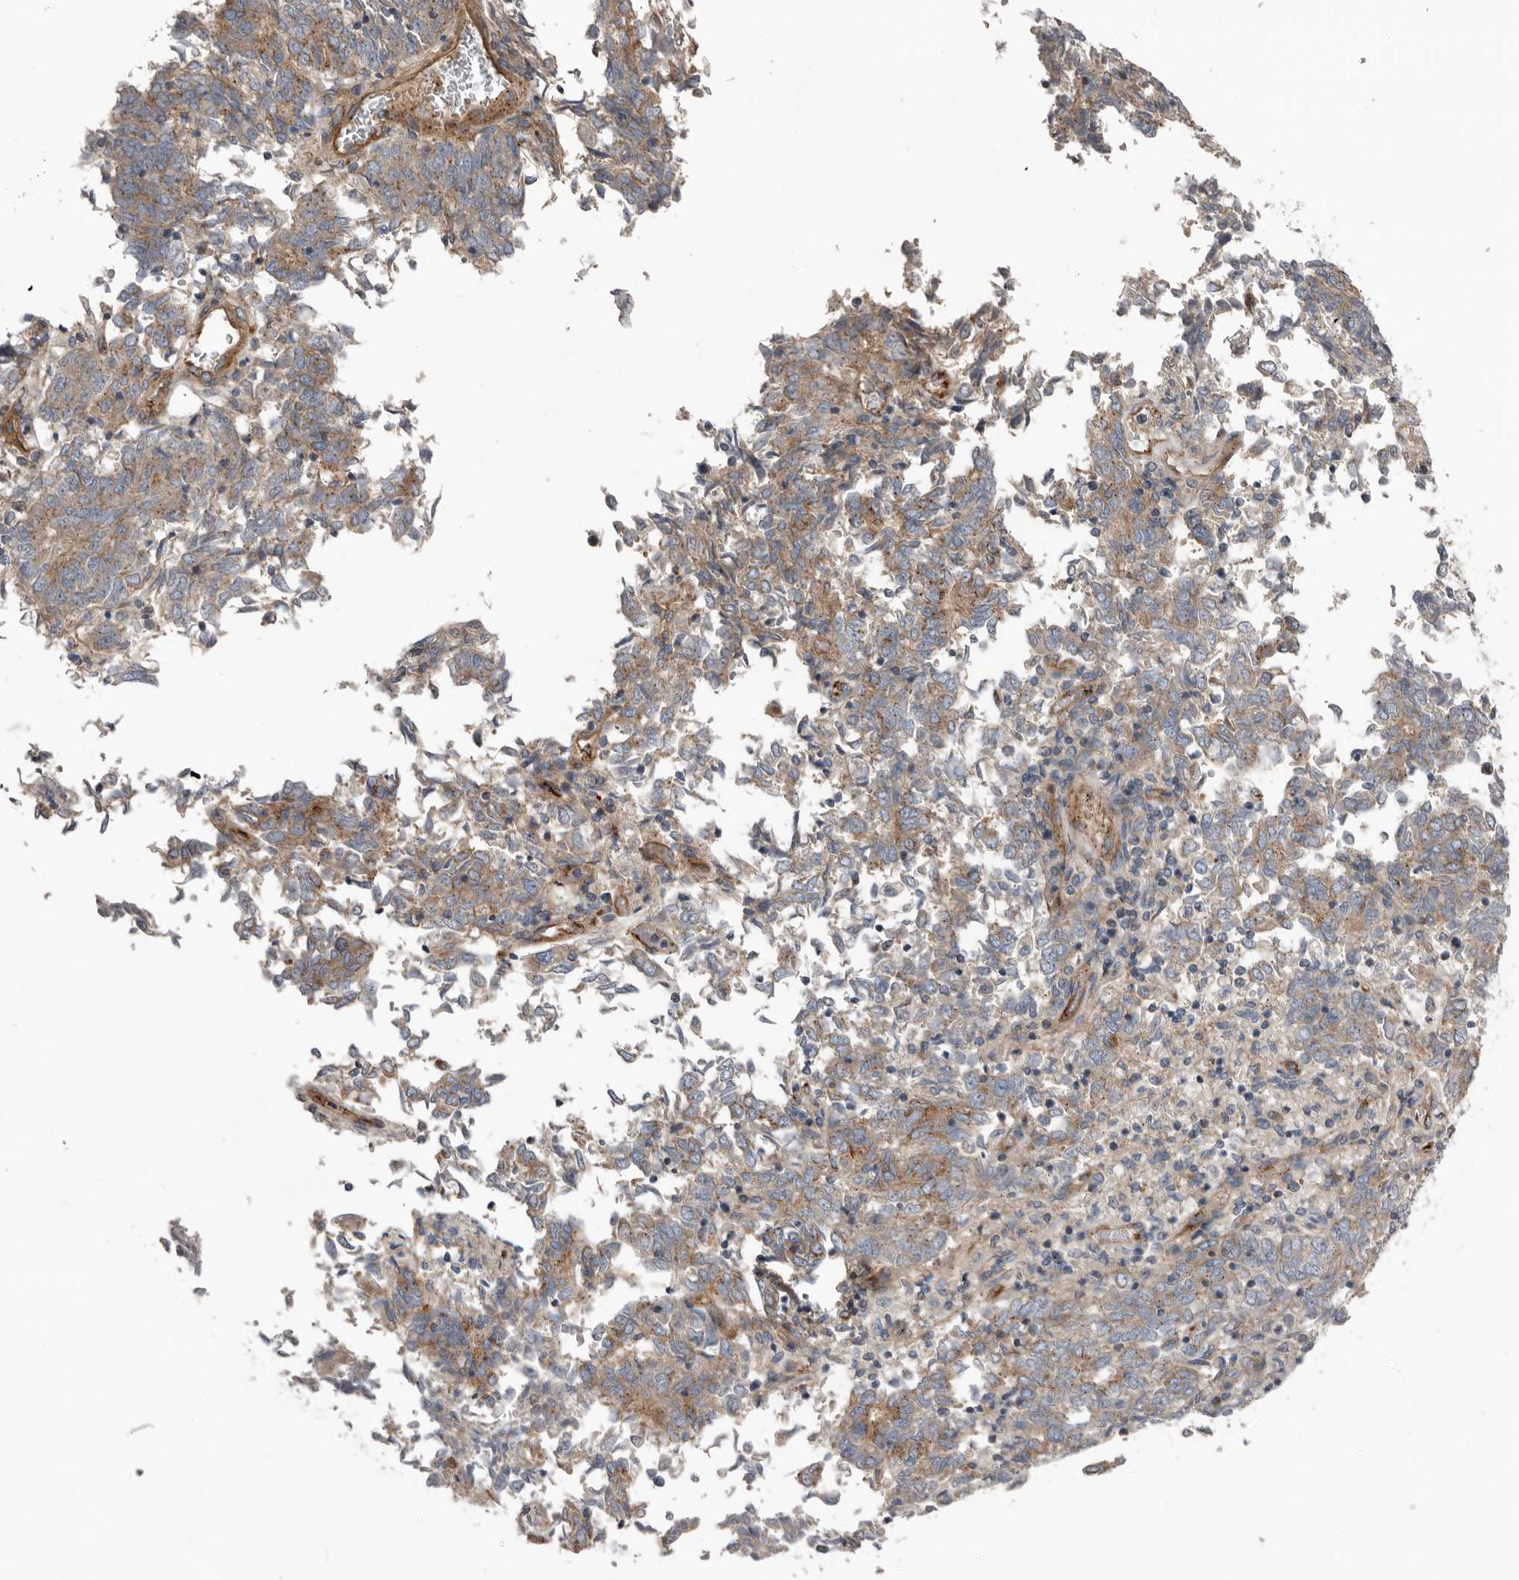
{"staining": {"intensity": "weak", "quantity": ">75%", "location": "cytoplasmic/membranous"}, "tissue": "endometrial cancer", "cell_type": "Tumor cells", "image_type": "cancer", "snomed": [{"axis": "morphology", "description": "Adenocarcinoma, NOS"}, {"axis": "topography", "description": "Endometrium"}], "caption": "Endometrial cancer stained for a protein (brown) exhibits weak cytoplasmic/membranous positive positivity in approximately >75% of tumor cells.", "gene": "LUZP1", "patient": {"sex": "female", "age": 80}}